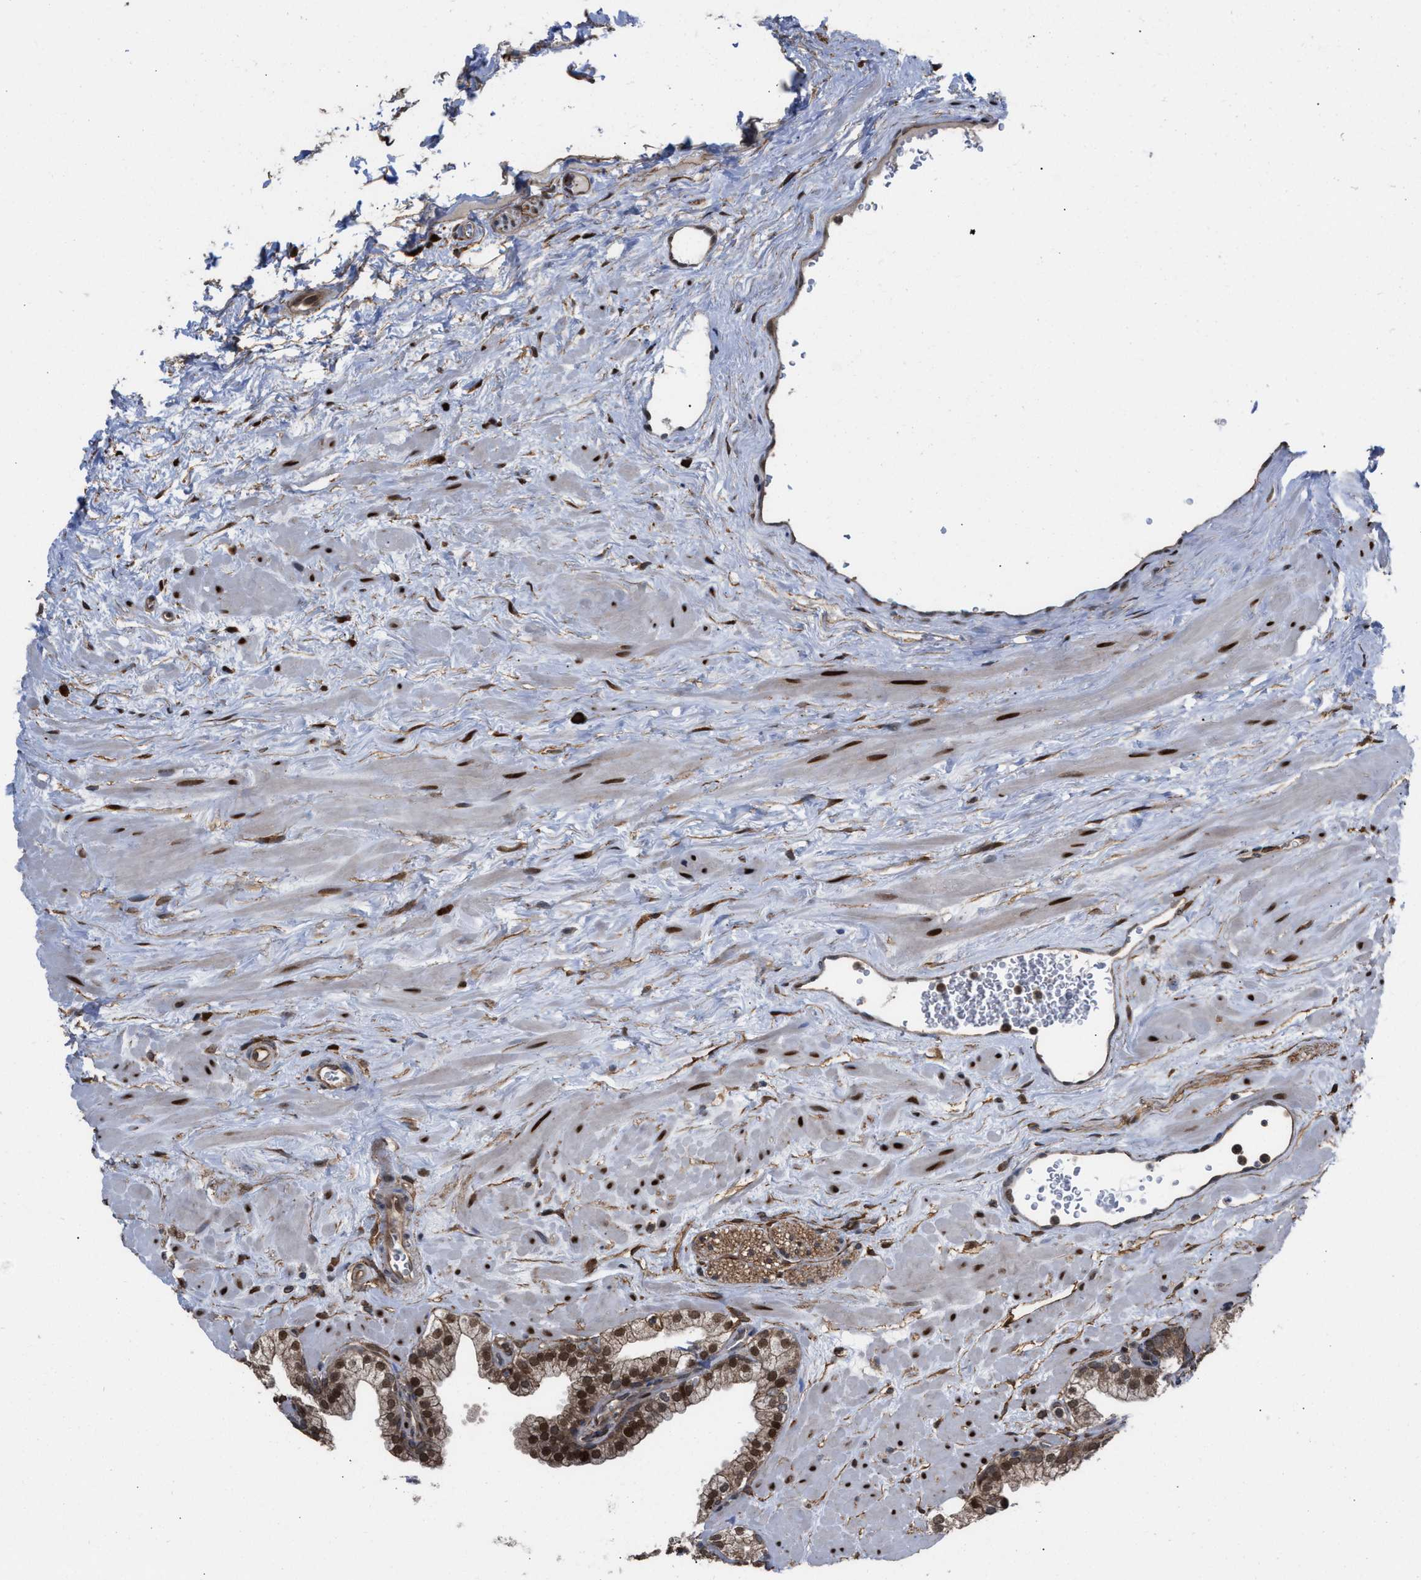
{"staining": {"intensity": "moderate", "quantity": ">75%", "location": "cytoplasmic/membranous,nuclear"}, "tissue": "prostate", "cell_type": "Glandular cells", "image_type": "normal", "snomed": [{"axis": "morphology", "description": "Normal tissue, NOS"}, {"axis": "morphology", "description": "Urothelial carcinoma, Low grade"}, {"axis": "topography", "description": "Urinary bladder"}, {"axis": "topography", "description": "Prostate"}], "caption": "Approximately >75% of glandular cells in unremarkable prostate show moderate cytoplasmic/membranous,nuclear protein staining as visualized by brown immunohistochemical staining.", "gene": "TP53BP2", "patient": {"sex": "male", "age": 60}}